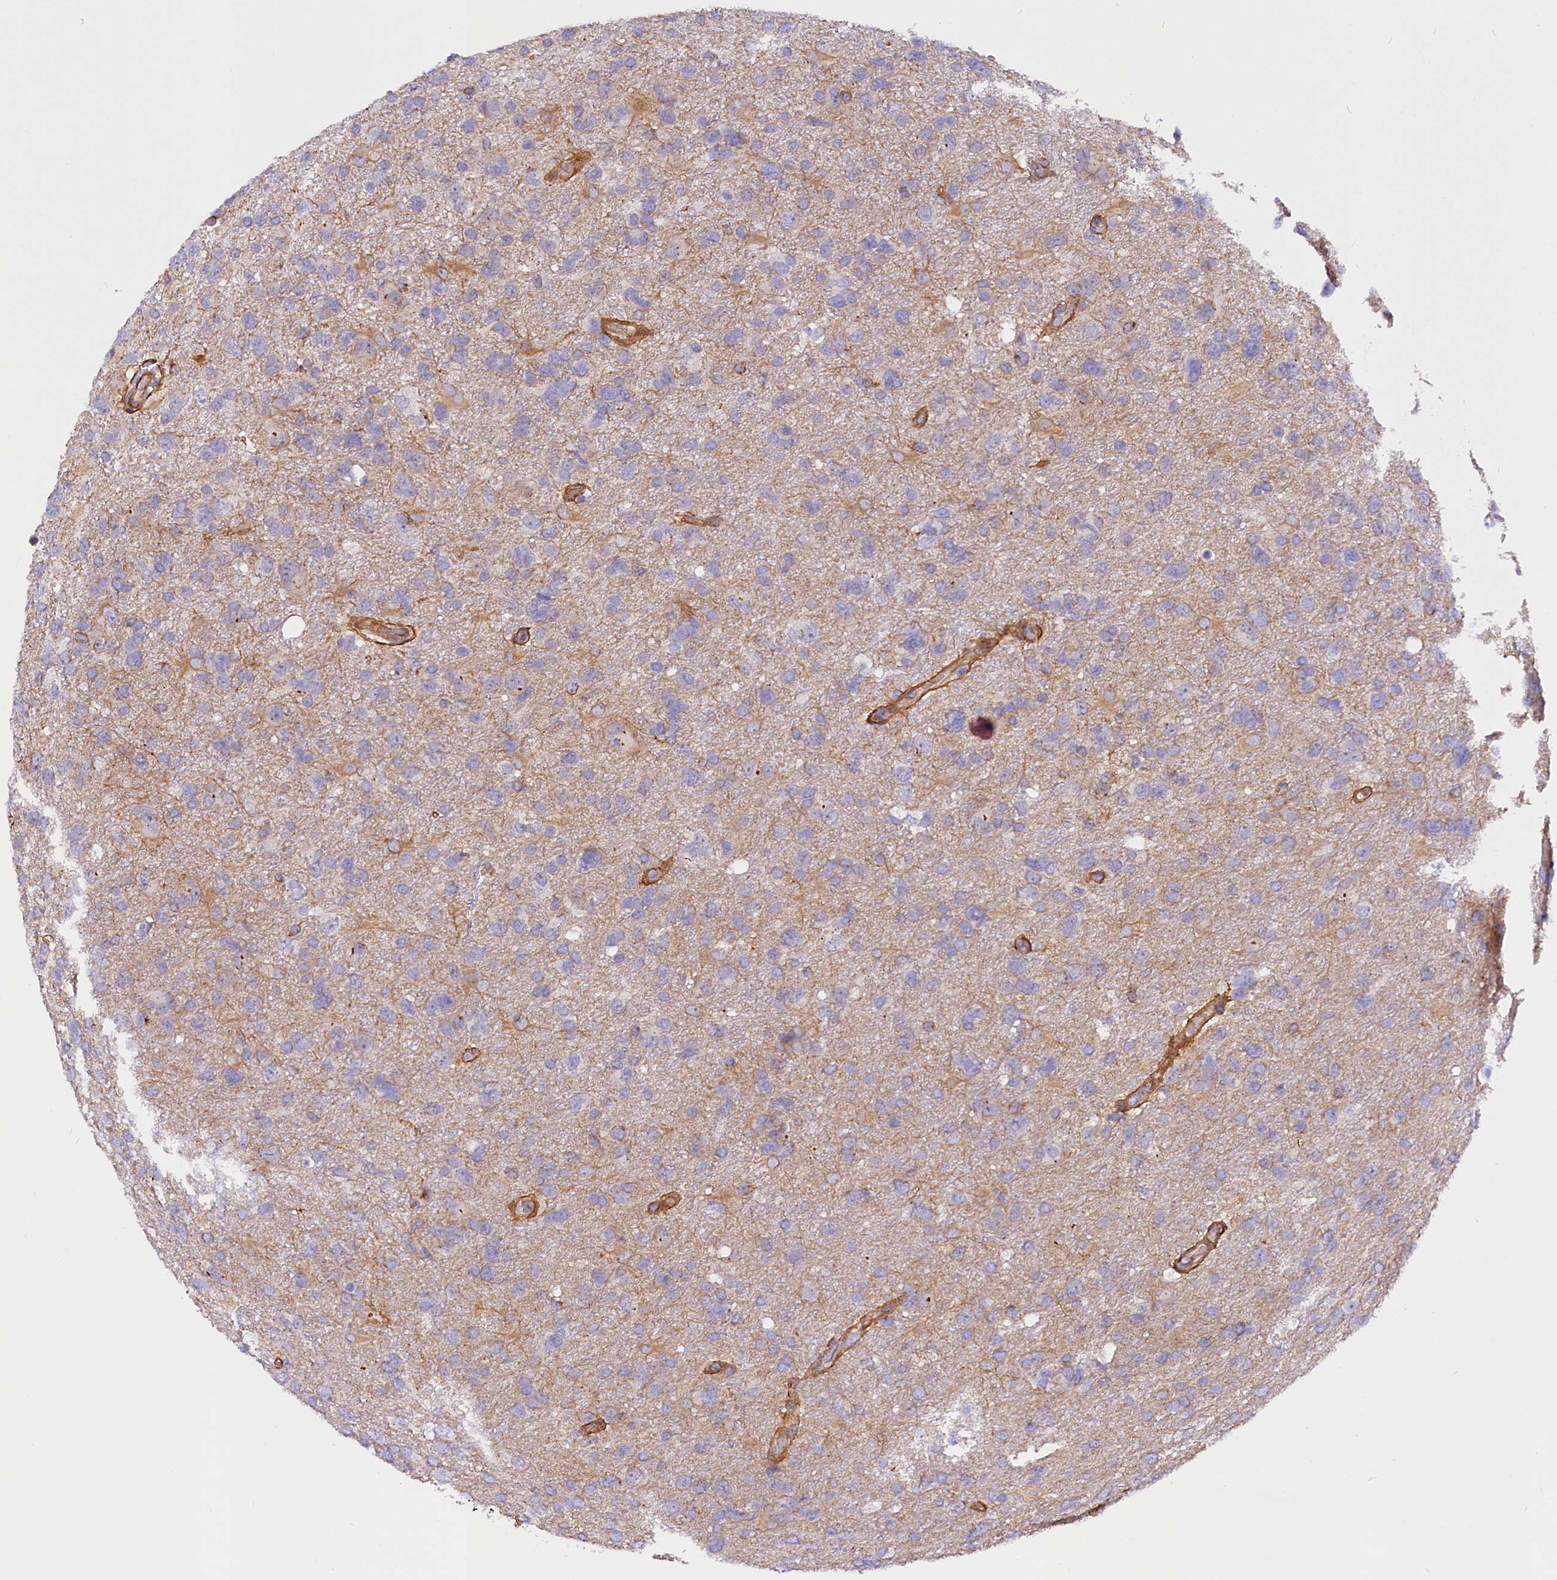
{"staining": {"intensity": "negative", "quantity": "none", "location": "none"}, "tissue": "glioma", "cell_type": "Tumor cells", "image_type": "cancer", "snomed": [{"axis": "morphology", "description": "Glioma, malignant, High grade"}, {"axis": "topography", "description": "Brain"}], "caption": "Tumor cells are negative for brown protein staining in malignant glioma (high-grade).", "gene": "MED20", "patient": {"sex": "male", "age": 61}}